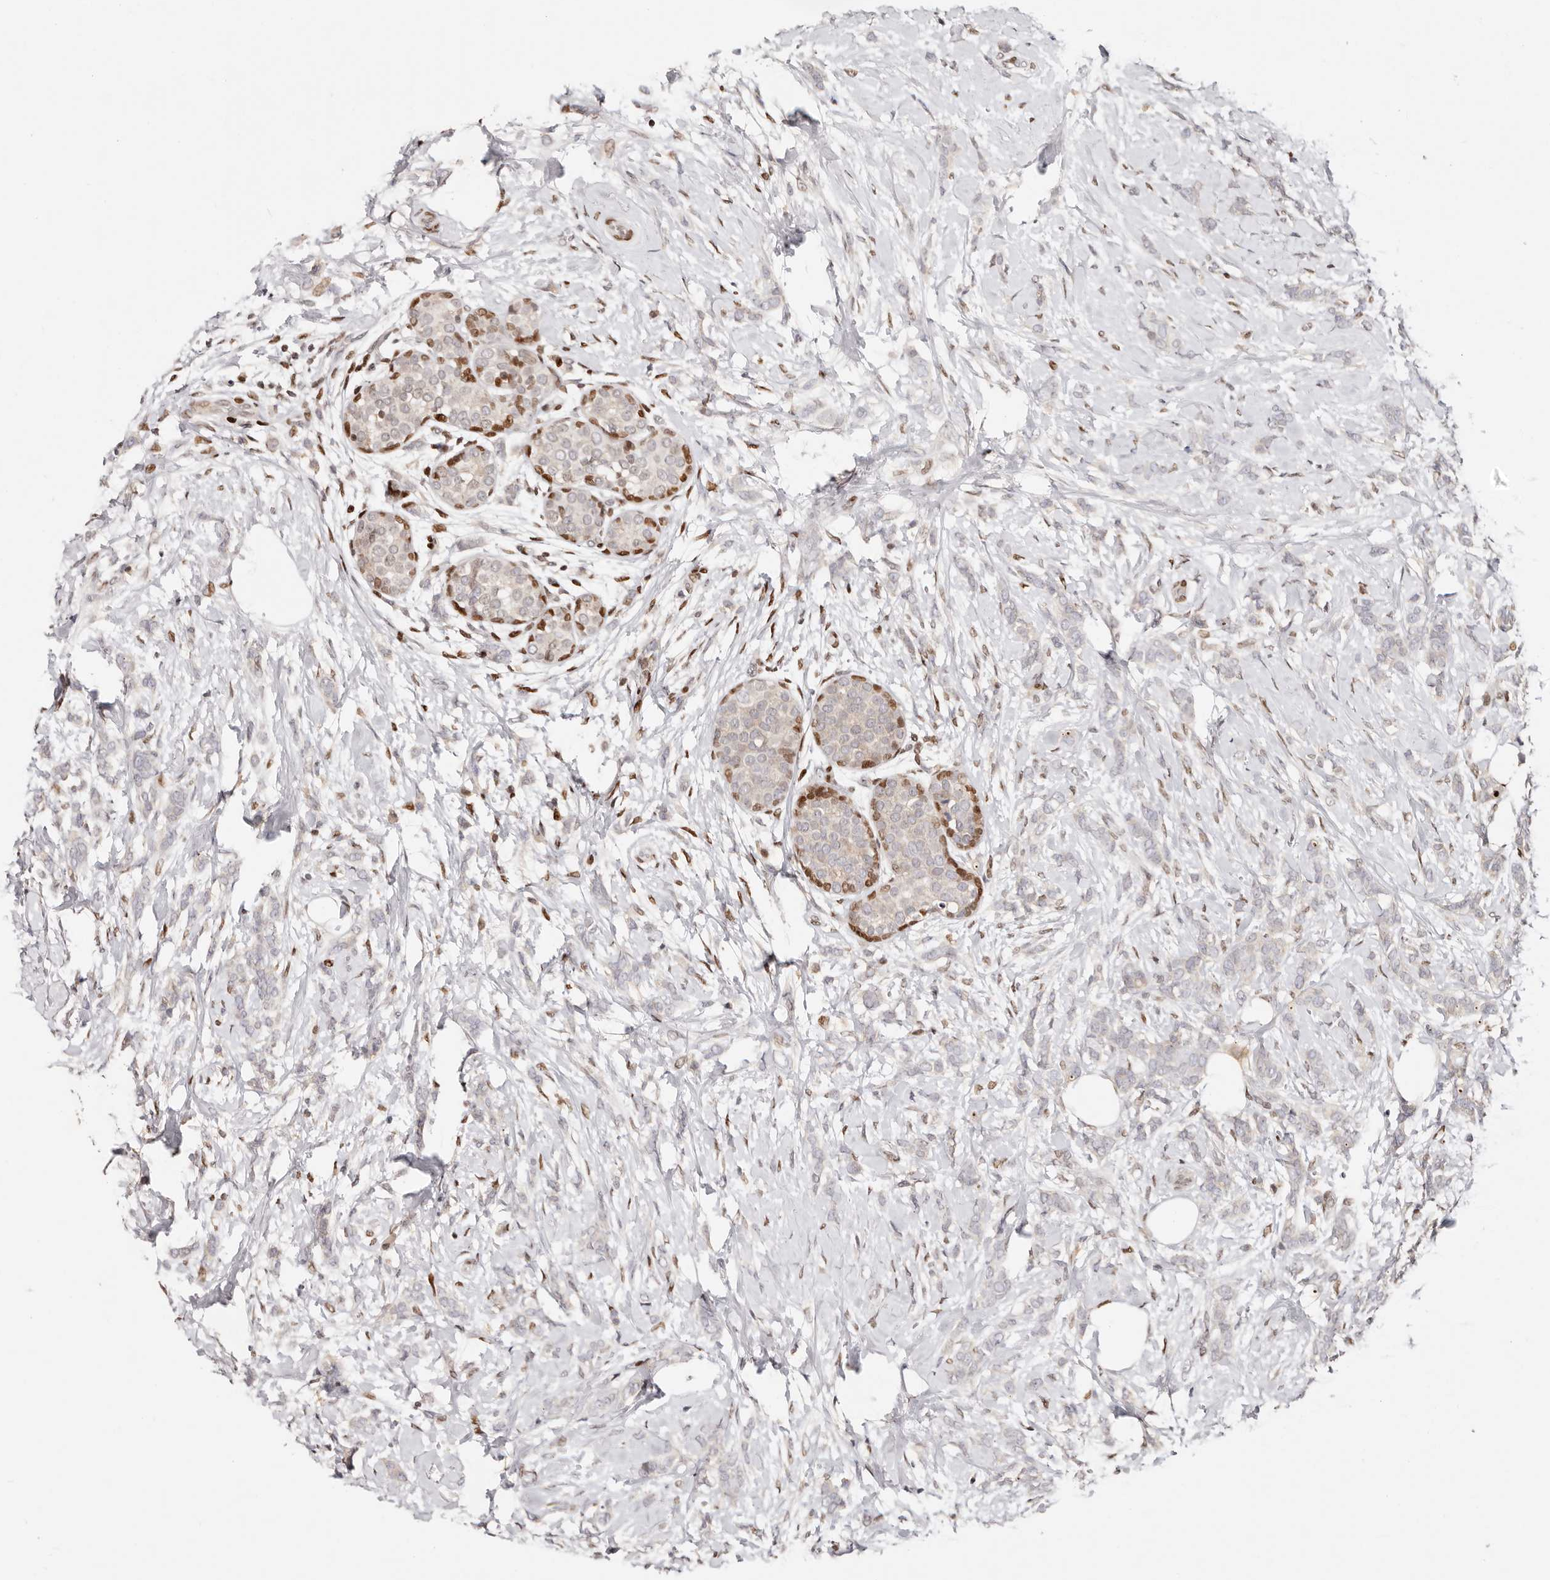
{"staining": {"intensity": "negative", "quantity": "none", "location": "none"}, "tissue": "breast cancer", "cell_type": "Tumor cells", "image_type": "cancer", "snomed": [{"axis": "morphology", "description": "Lobular carcinoma, in situ"}, {"axis": "morphology", "description": "Lobular carcinoma"}, {"axis": "topography", "description": "Breast"}], "caption": "Immunohistochemical staining of lobular carcinoma in situ (breast) exhibits no significant staining in tumor cells. (IHC, brightfield microscopy, high magnification).", "gene": "IQGAP3", "patient": {"sex": "female", "age": 41}}